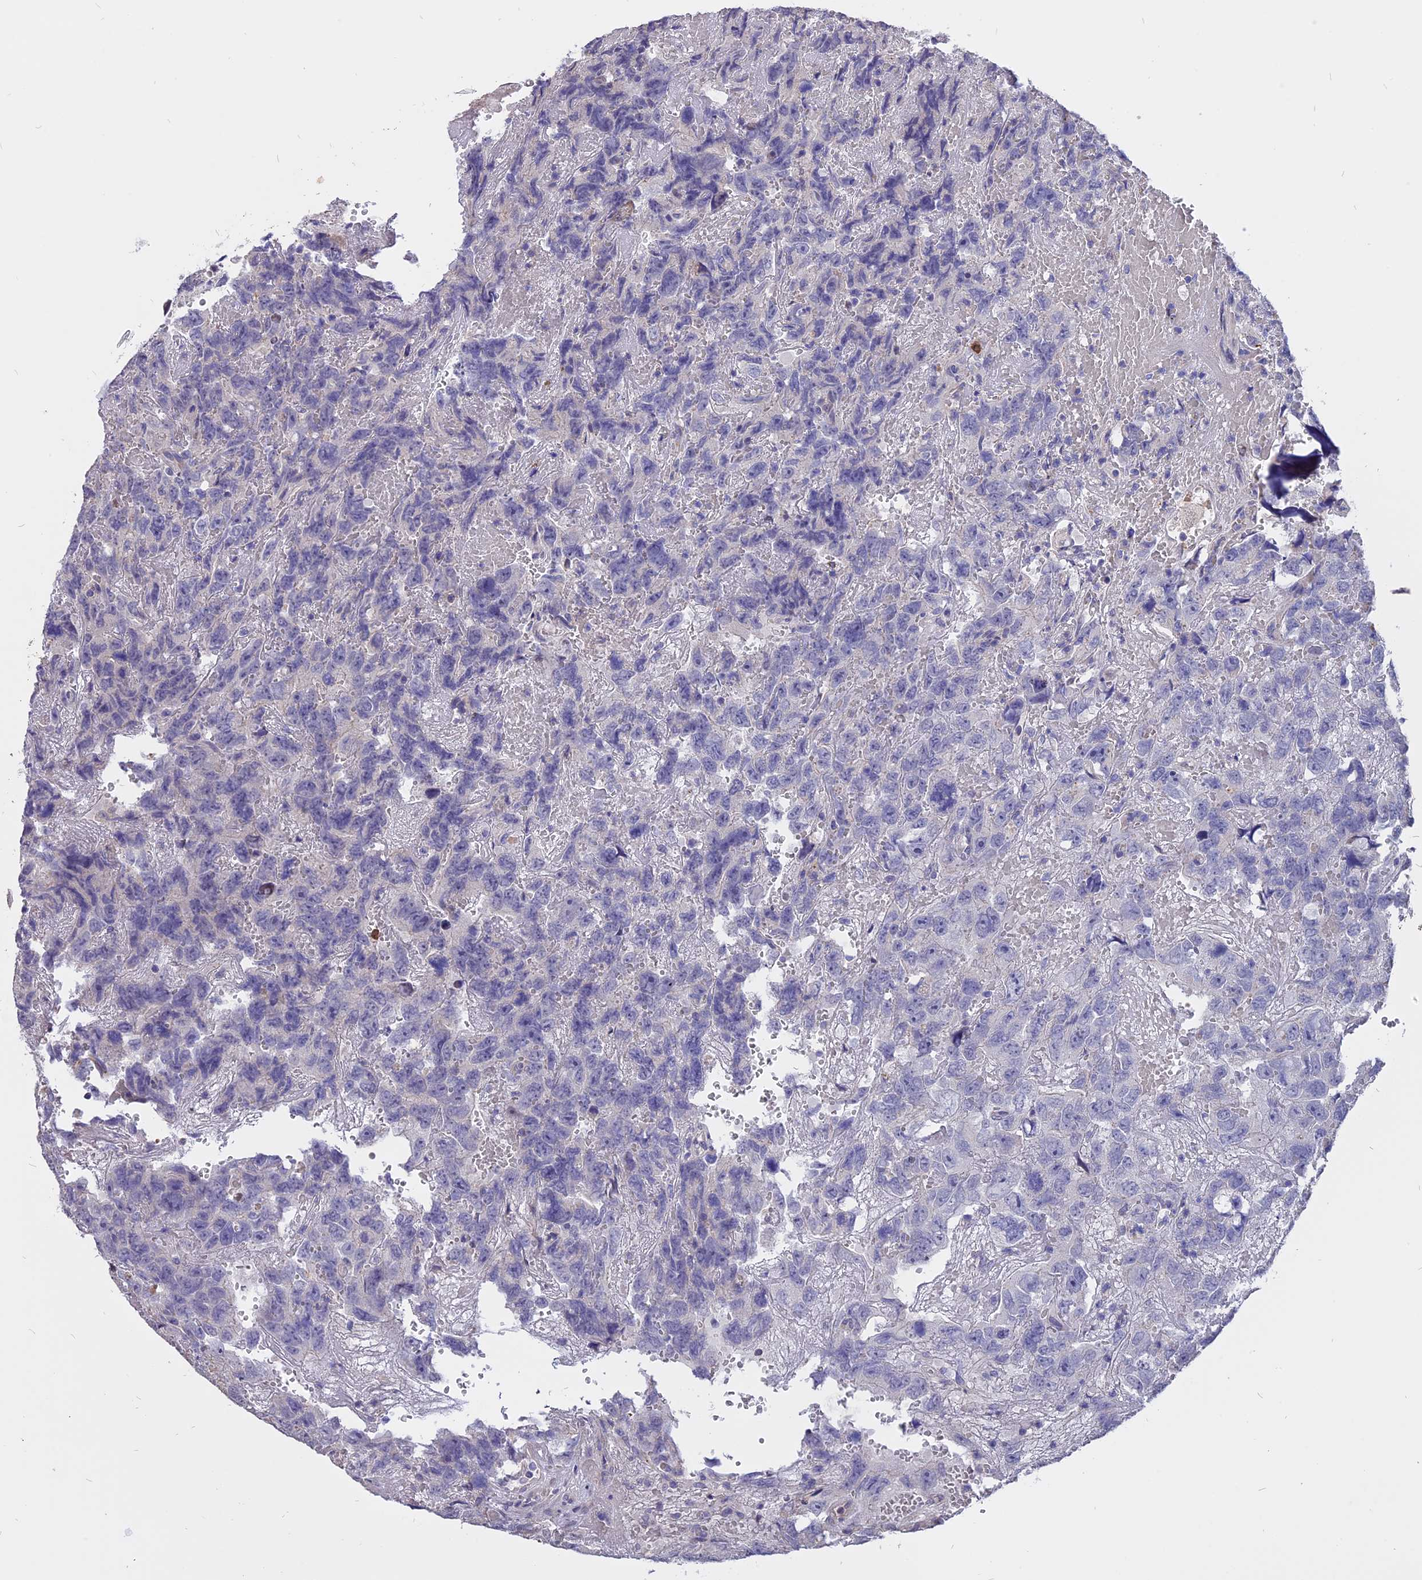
{"staining": {"intensity": "negative", "quantity": "none", "location": "none"}, "tissue": "testis cancer", "cell_type": "Tumor cells", "image_type": "cancer", "snomed": [{"axis": "morphology", "description": "Carcinoma, Embryonal, NOS"}, {"axis": "topography", "description": "Testis"}], "caption": "An IHC histopathology image of testis cancer is shown. There is no staining in tumor cells of testis cancer. (DAB (3,3'-diaminobenzidine) immunohistochemistry (IHC), high magnification).", "gene": "CARMIL2", "patient": {"sex": "male", "age": 45}}